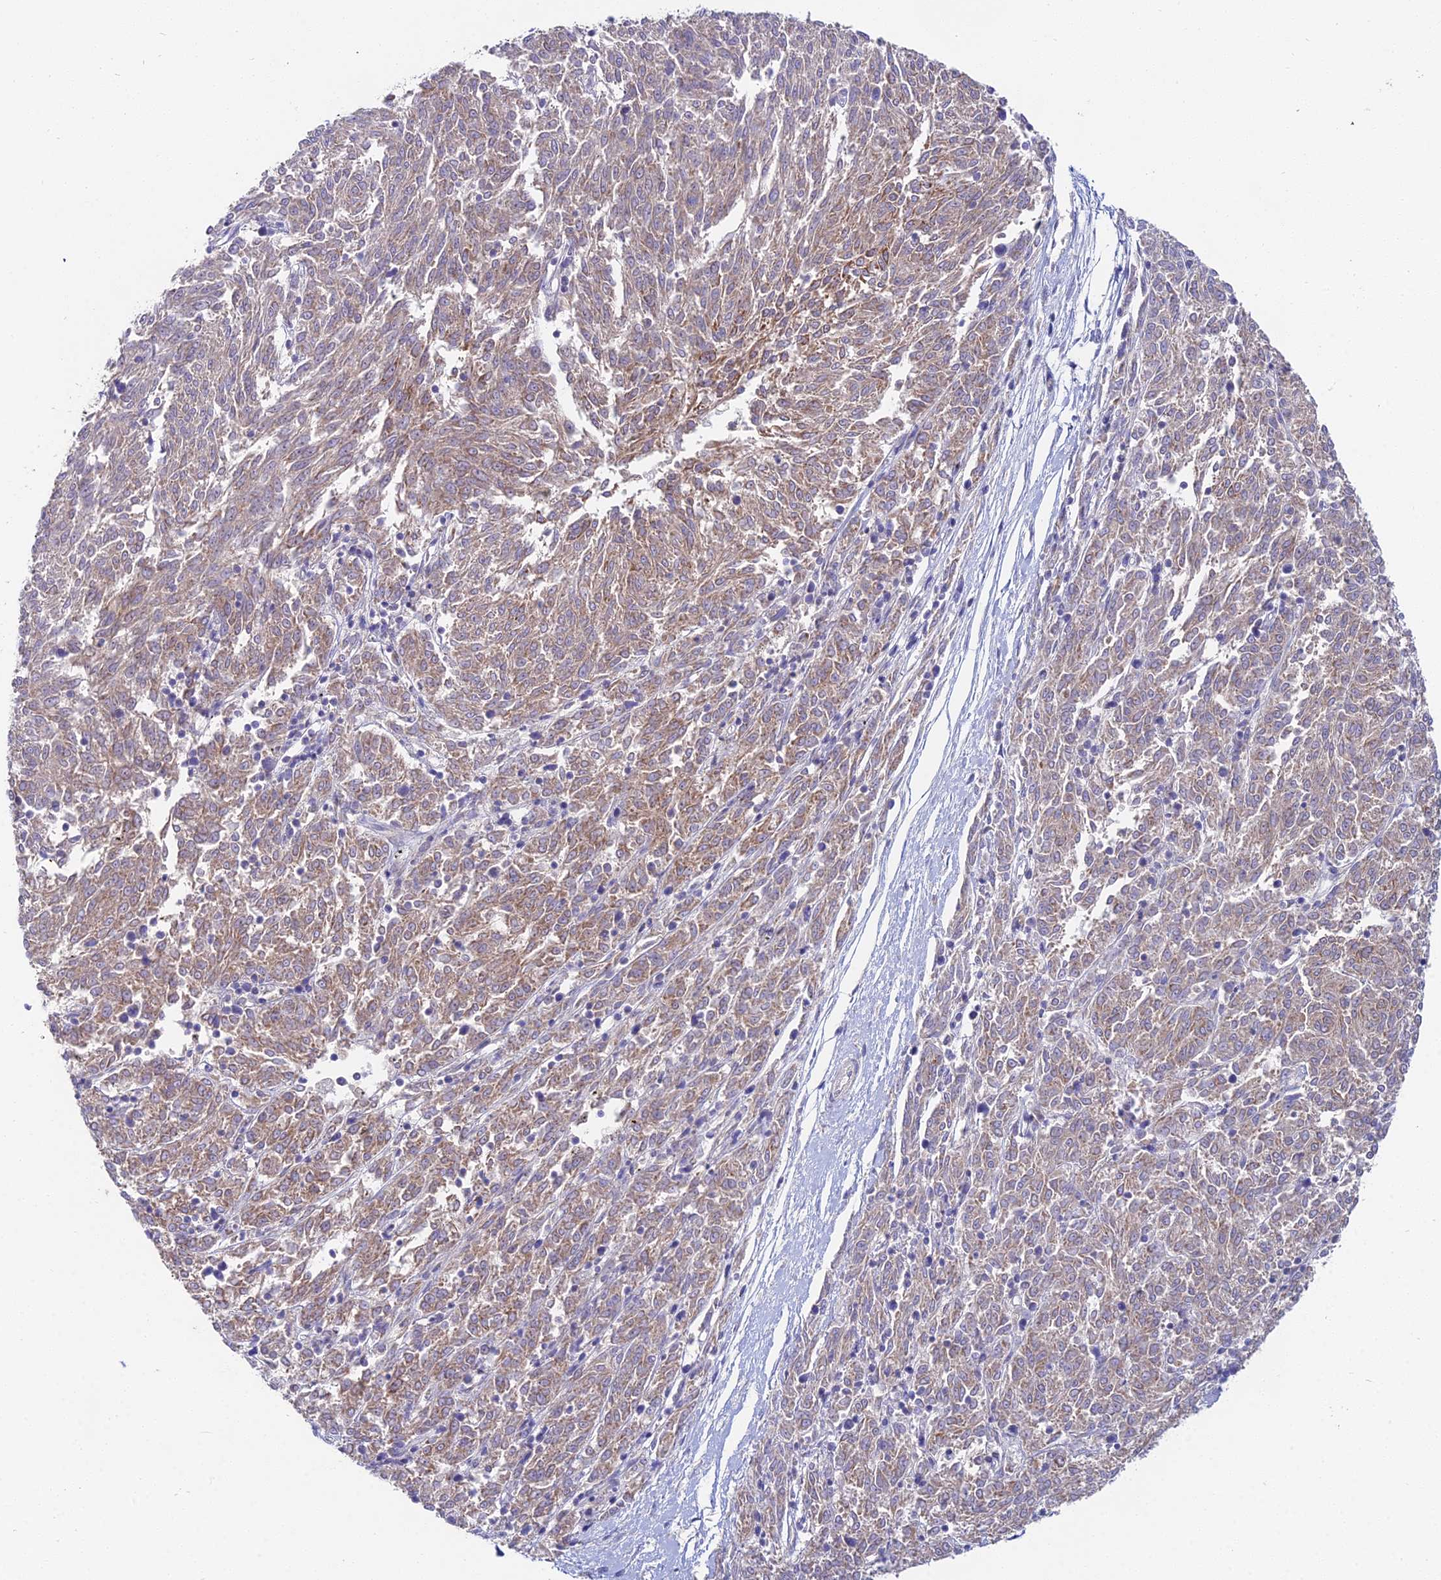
{"staining": {"intensity": "moderate", "quantity": ">75%", "location": "cytoplasmic/membranous"}, "tissue": "melanoma", "cell_type": "Tumor cells", "image_type": "cancer", "snomed": [{"axis": "morphology", "description": "Malignant melanoma, NOS"}, {"axis": "topography", "description": "Skin"}], "caption": "About >75% of tumor cells in human melanoma reveal moderate cytoplasmic/membranous protein staining as visualized by brown immunohistochemical staining.", "gene": "WDR43", "patient": {"sex": "female", "age": 72}}